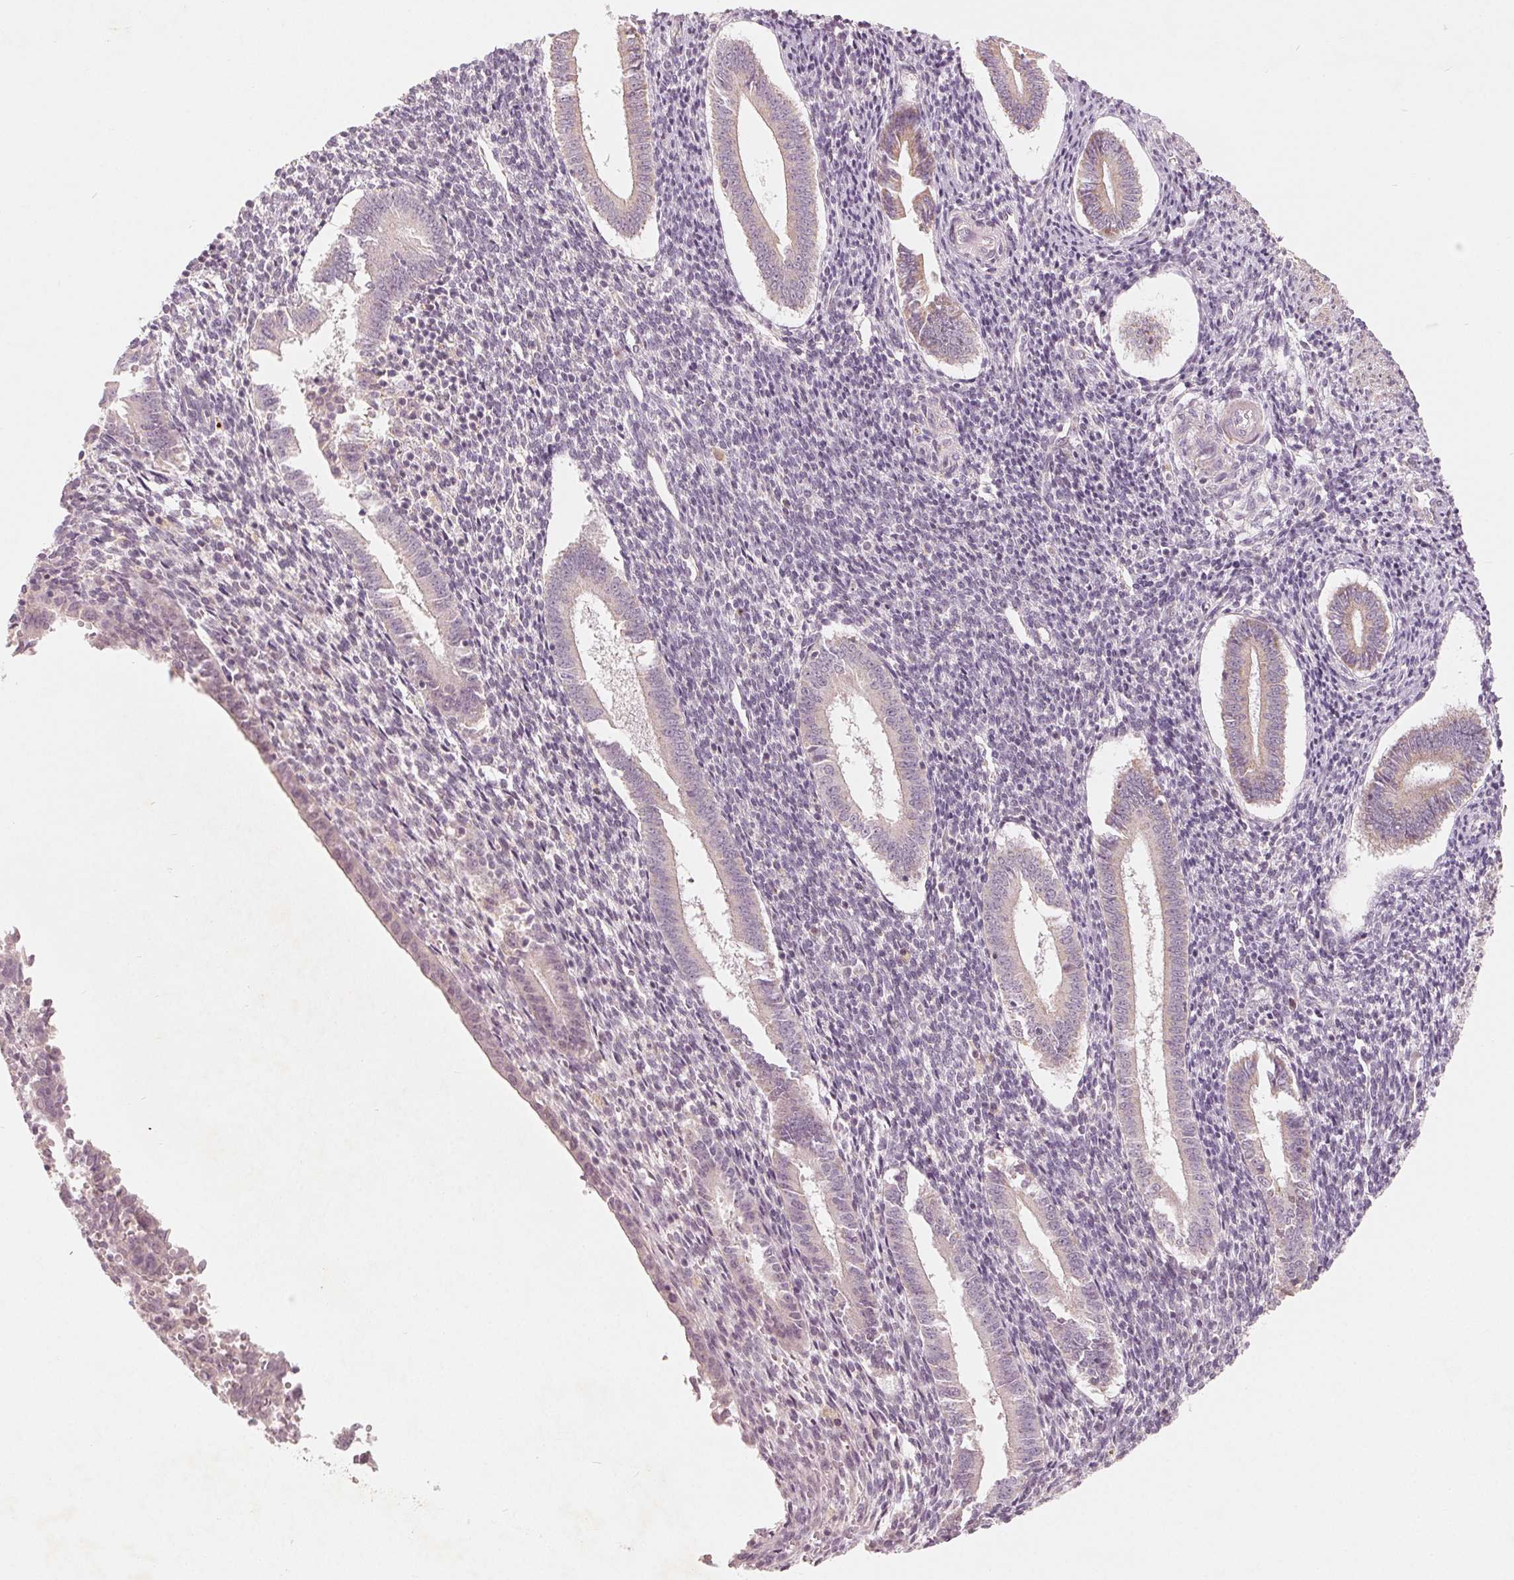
{"staining": {"intensity": "negative", "quantity": "none", "location": "none"}, "tissue": "endometrium", "cell_type": "Cells in endometrial stroma", "image_type": "normal", "snomed": [{"axis": "morphology", "description": "Normal tissue, NOS"}, {"axis": "topography", "description": "Endometrium"}], "caption": "Unremarkable endometrium was stained to show a protein in brown. There is no significant expression in cells in endometrial stroma. (DAB (3,3'-diaminobenzidine) immunohistochemistry (IHC), high magnification).", "gene": "GHITM", "patient": {"sex": "female", "age": 25}}